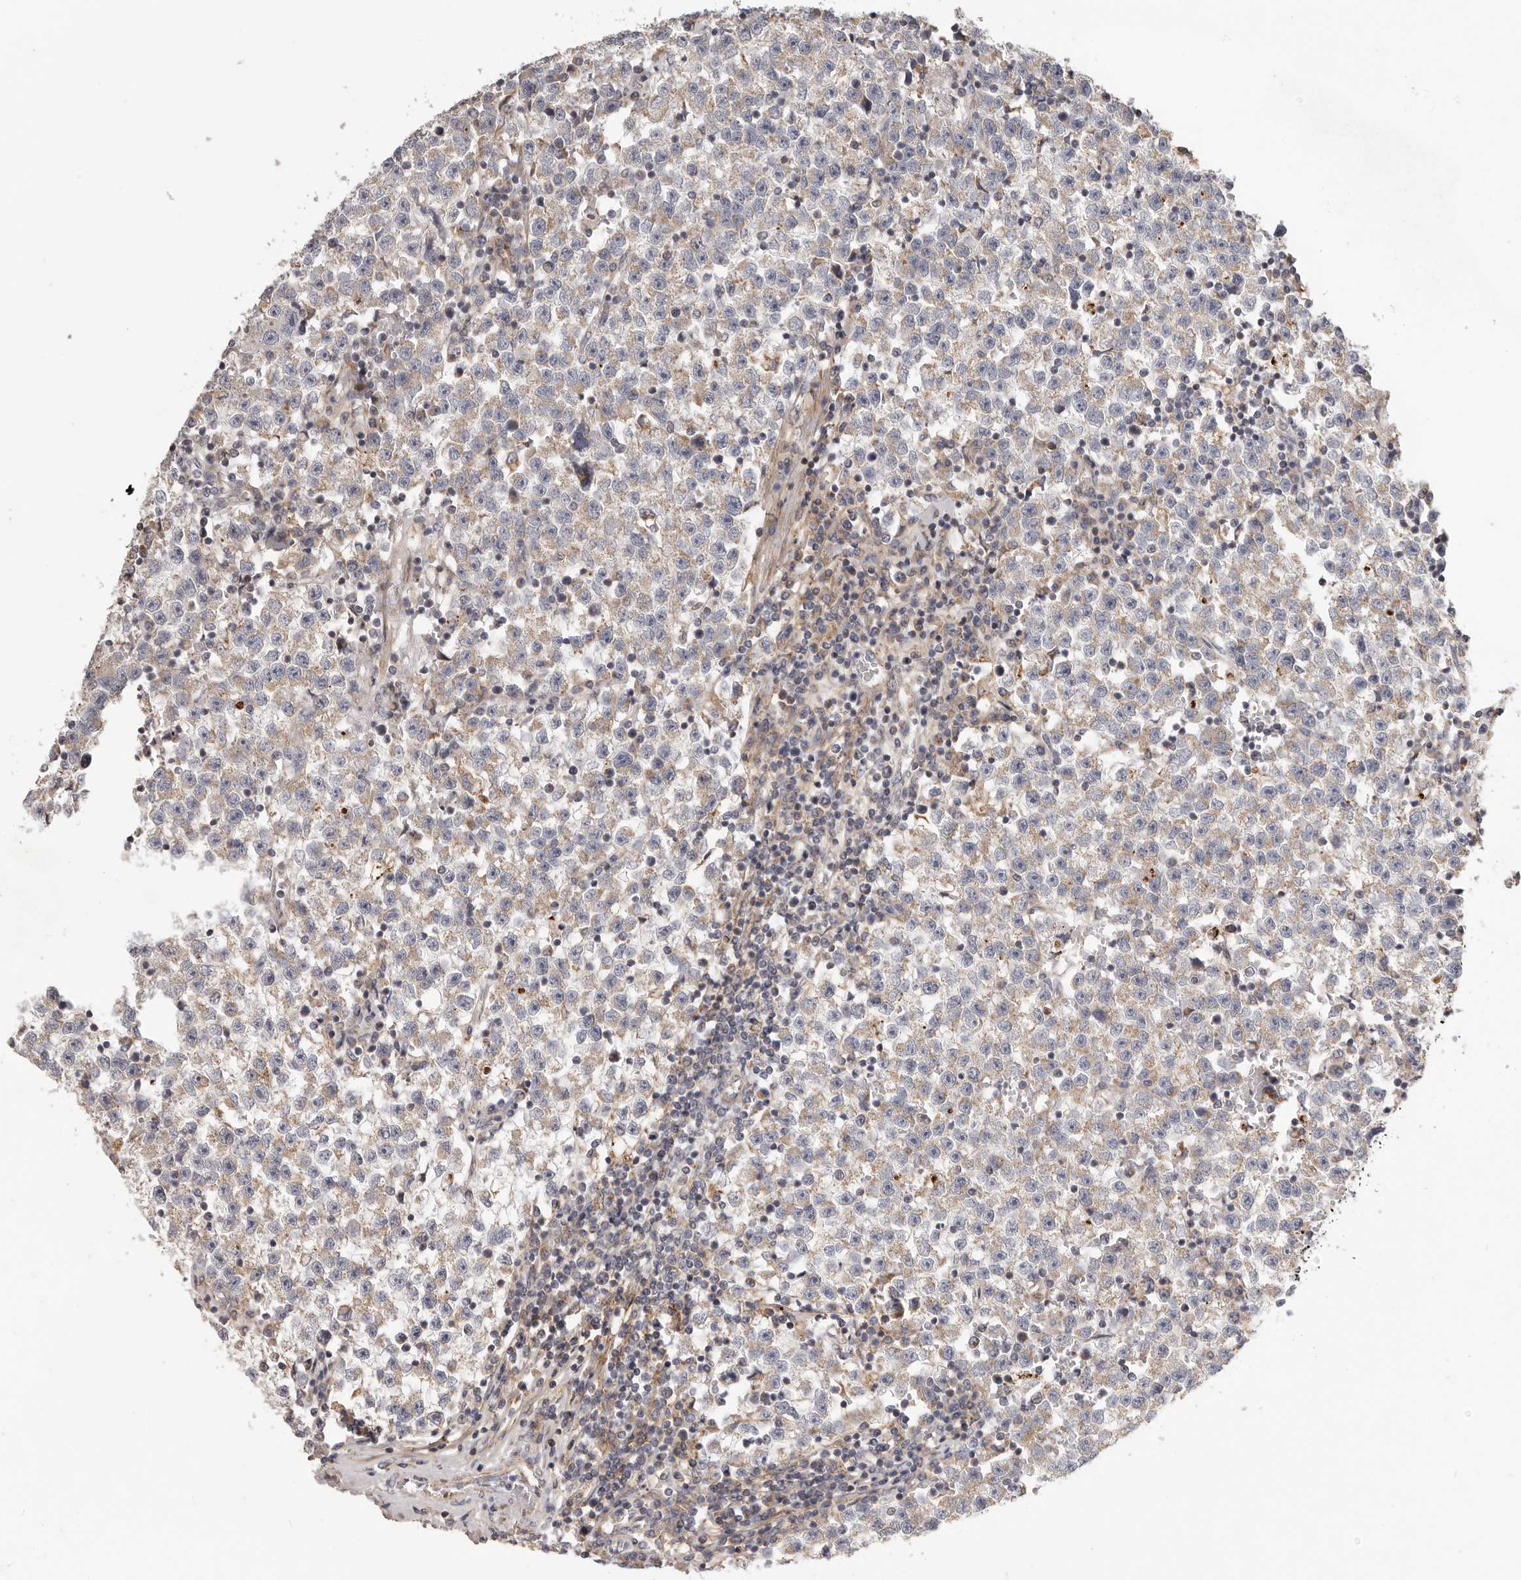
{"staining": {"intensity": "weak", "quantity": "25%-75%", "location": "cytoplasmic/membranous"}, "tissue": "testis cancer", "cell_type": "Tumor cells", "image_type": "cancer", "snomed": [{"axis": "morphology", "description": "Seminoma, NOS"}, {"axis": "topography", "description": "Testis"}], "caption": "This image reveals immunohistochemistry staining of seminoma (testis), with low weak cytoplasmic/membranous positivity in about 25%-75% of tumor cells.", "gene": "MRPS10", "patient": {"sex": "male", "age": 22}}